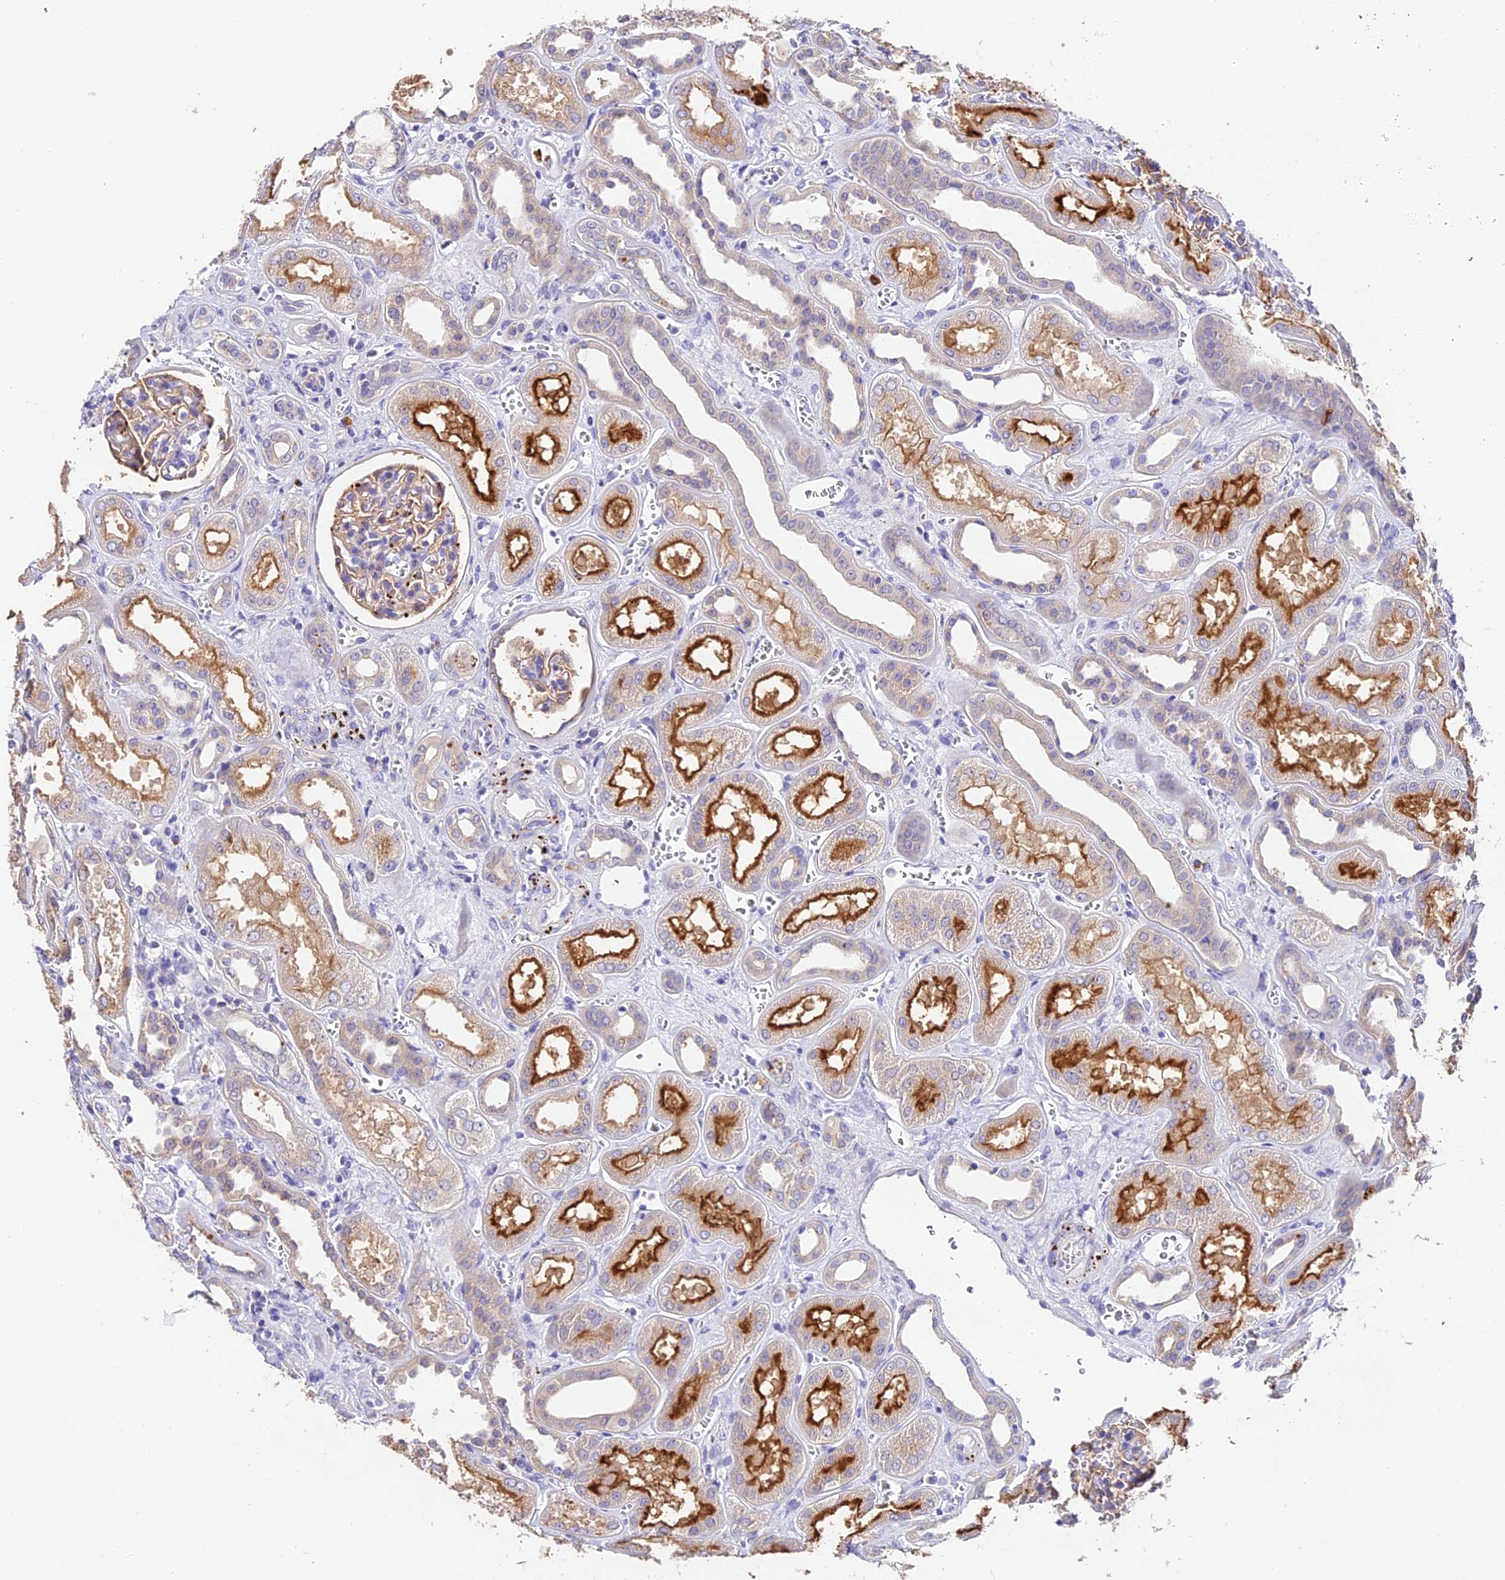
{"staining": {"intensity": "moderate", "quantity": "<25%", "location": "cytoplasmic/membranous"}, "tissue": "kidney", "cell_type": "Cells in glomeruli", "image_type": "normal", "snomed": [{"axis": "morphology", "description": "Normal tissue, NOS"}, {"axis": "morphology", "description": "Adenocarcinoma, NOS"}, {"axis": "topography", "description": "Kidney"}], "caption": "A brown stain shows moderate cytoplasmic/membranous positivity of a protein in cells in glomeruli of unremarkable human kidney.", "gene": "LYPD6", "patient": {"sex": "female", "age": 68}}